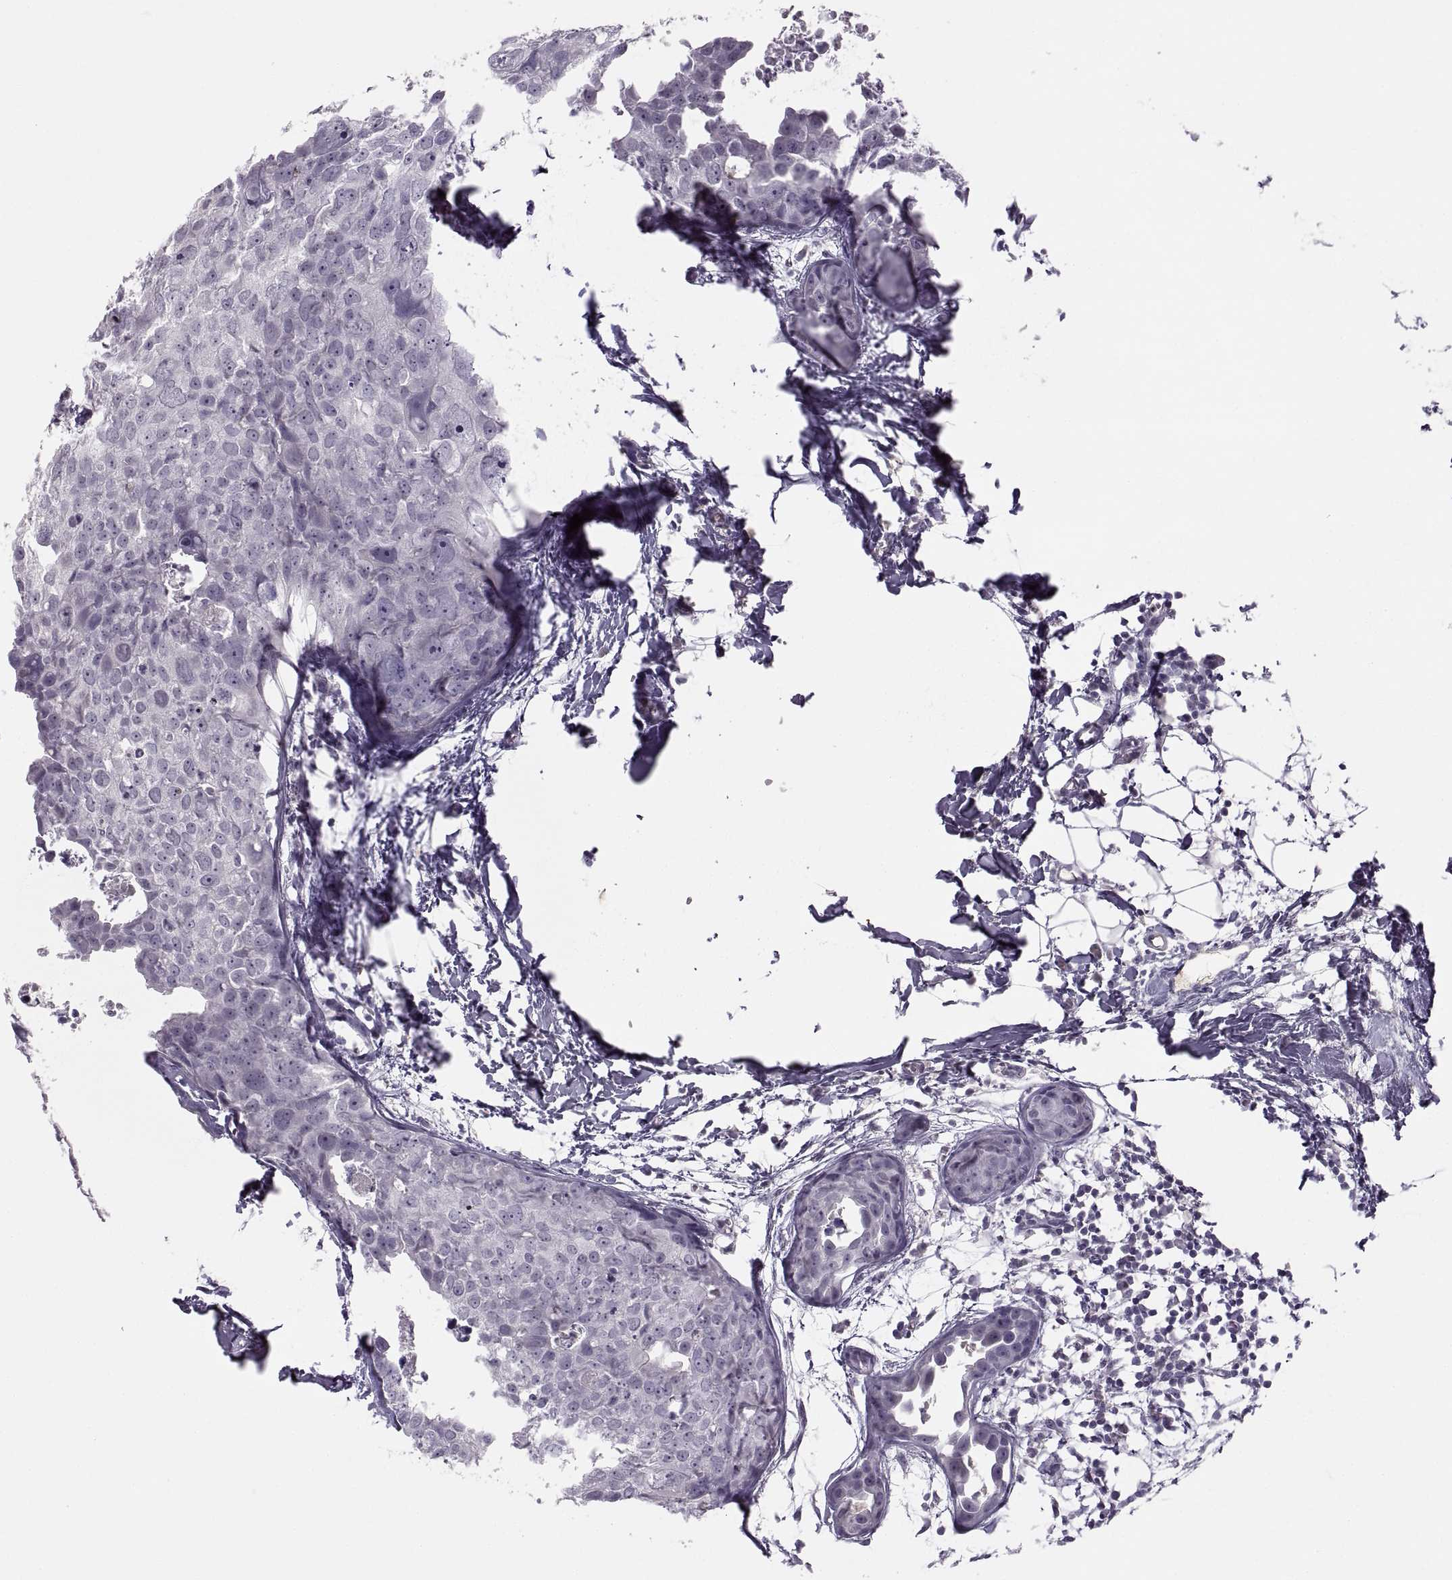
{"staining": {"intensity": "negative", "quantity": "none", "location": "none"}, "tissue": "breast cancer", "cell_type": "Tumor cells", "image_type": "cancer", "snomed": [{"axis": "morphology", "description": "Duct carcinoma"}, {"axis": "topography", "description": "Breast"}], "caption": "Tumor cells show no significant protein positivity in breast intraductal carcinoma. Brightfield microscopy of IHC stained with DAB (brown) and hematoxylin (blue), captured at high magnification.", "gene": "CHCT1", "patient": {"sex": "female", "age": 38}}